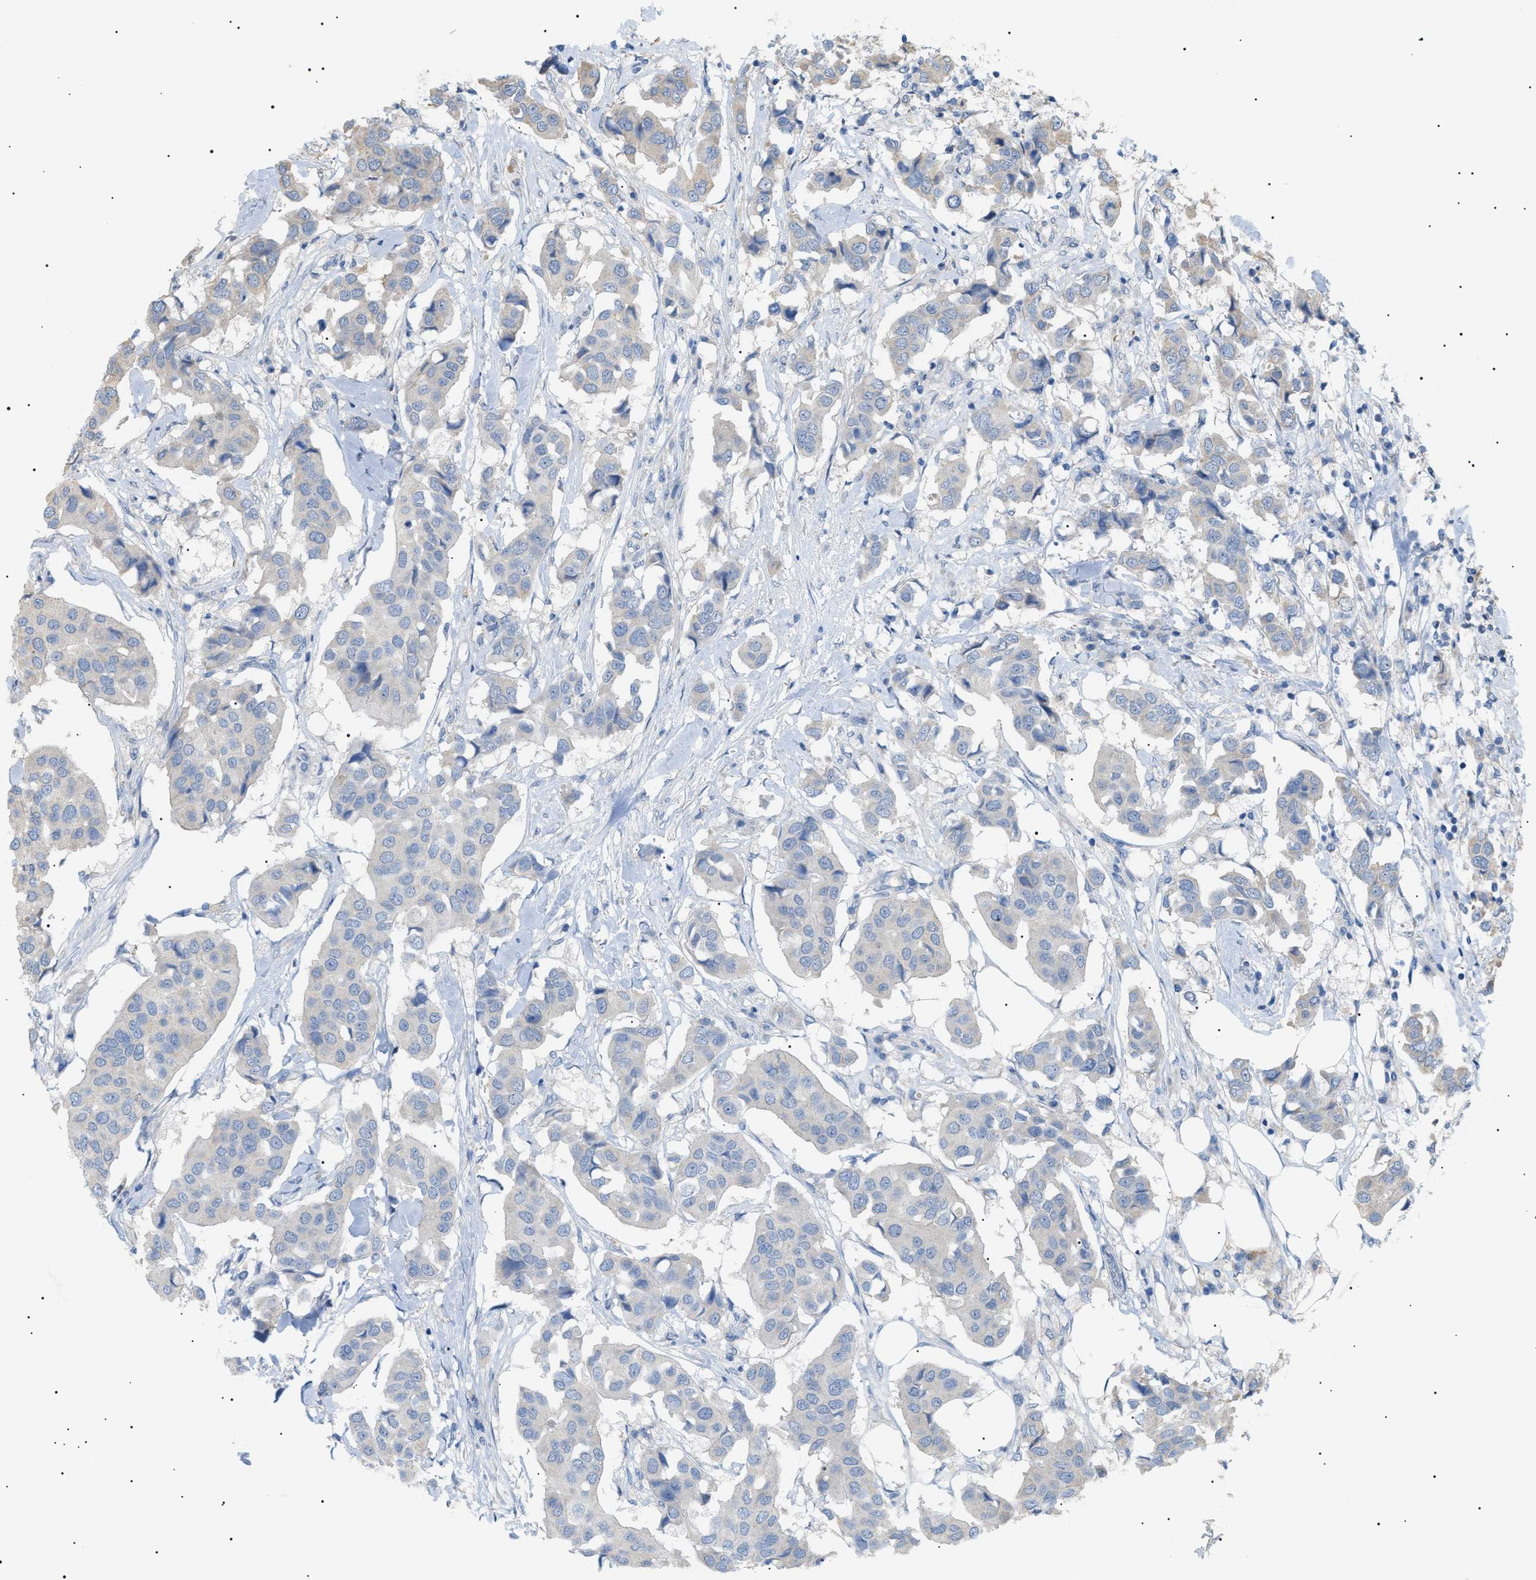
{"staining": {"intensity": "negative", "quantity": "none", "location": "none"}, "tissue": "breast cancer", "cell_type": "Tumor cells", "image_type": "cancer", "snomed": [{"axis": "morphology", "description": "Duct carcinoma"}, {"axis": "topography", "description": "Breast"}], "caption": "Protein analysis of breast cancer reveals no significant positivity in tumor cells. (DAB (3,3'-diaminobenzidine) IHC, high magnification).", "gene": "IRS2", "patient": {"sex": "female", "age": 80}}